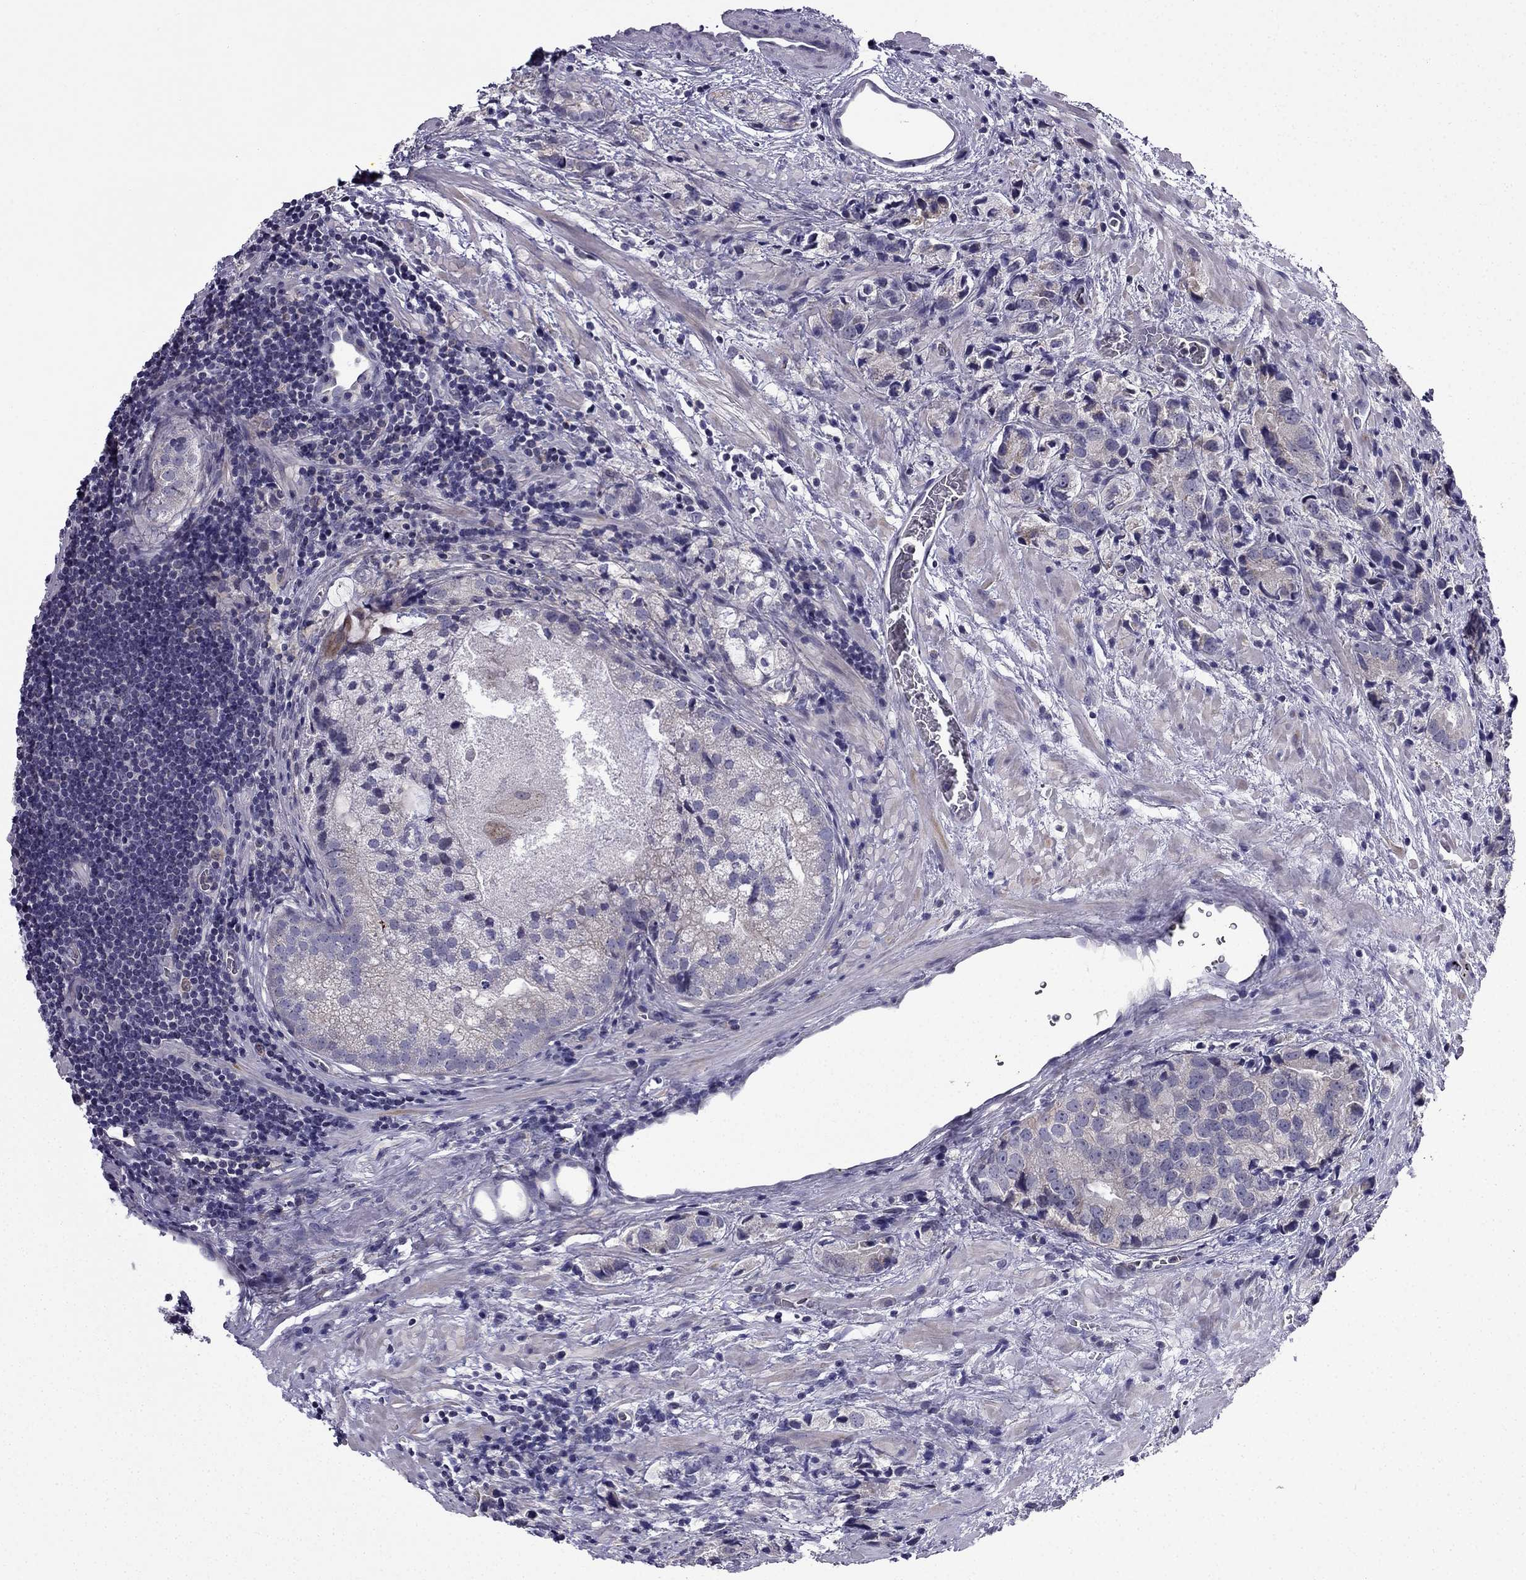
{"staining": {"intensity": "weak", "quantity": "<25%", "location": "cytoplasmic/membranous"}, "tissue": "prostate cancer", "cell_type": "Tumor cells", "image_type": "cancer", "snomed": [{"axis": "morphology", "description": "Adenocarcinoma, NOS"}, {"axis": "topography", "description": "Prostate and seminal vesicle, NOS"}], "caption": "Prostate cancer was stained to show a protein in brown. There is no significant staining in tumor cells. The staining was performed using DAB to visualize the protein expression in brown, while the nuclei were stained in blue with hematoxylin (Magnification: 20x).", "gene": "SLC6A2", "patient": {"sex": "male", "age": 63}}